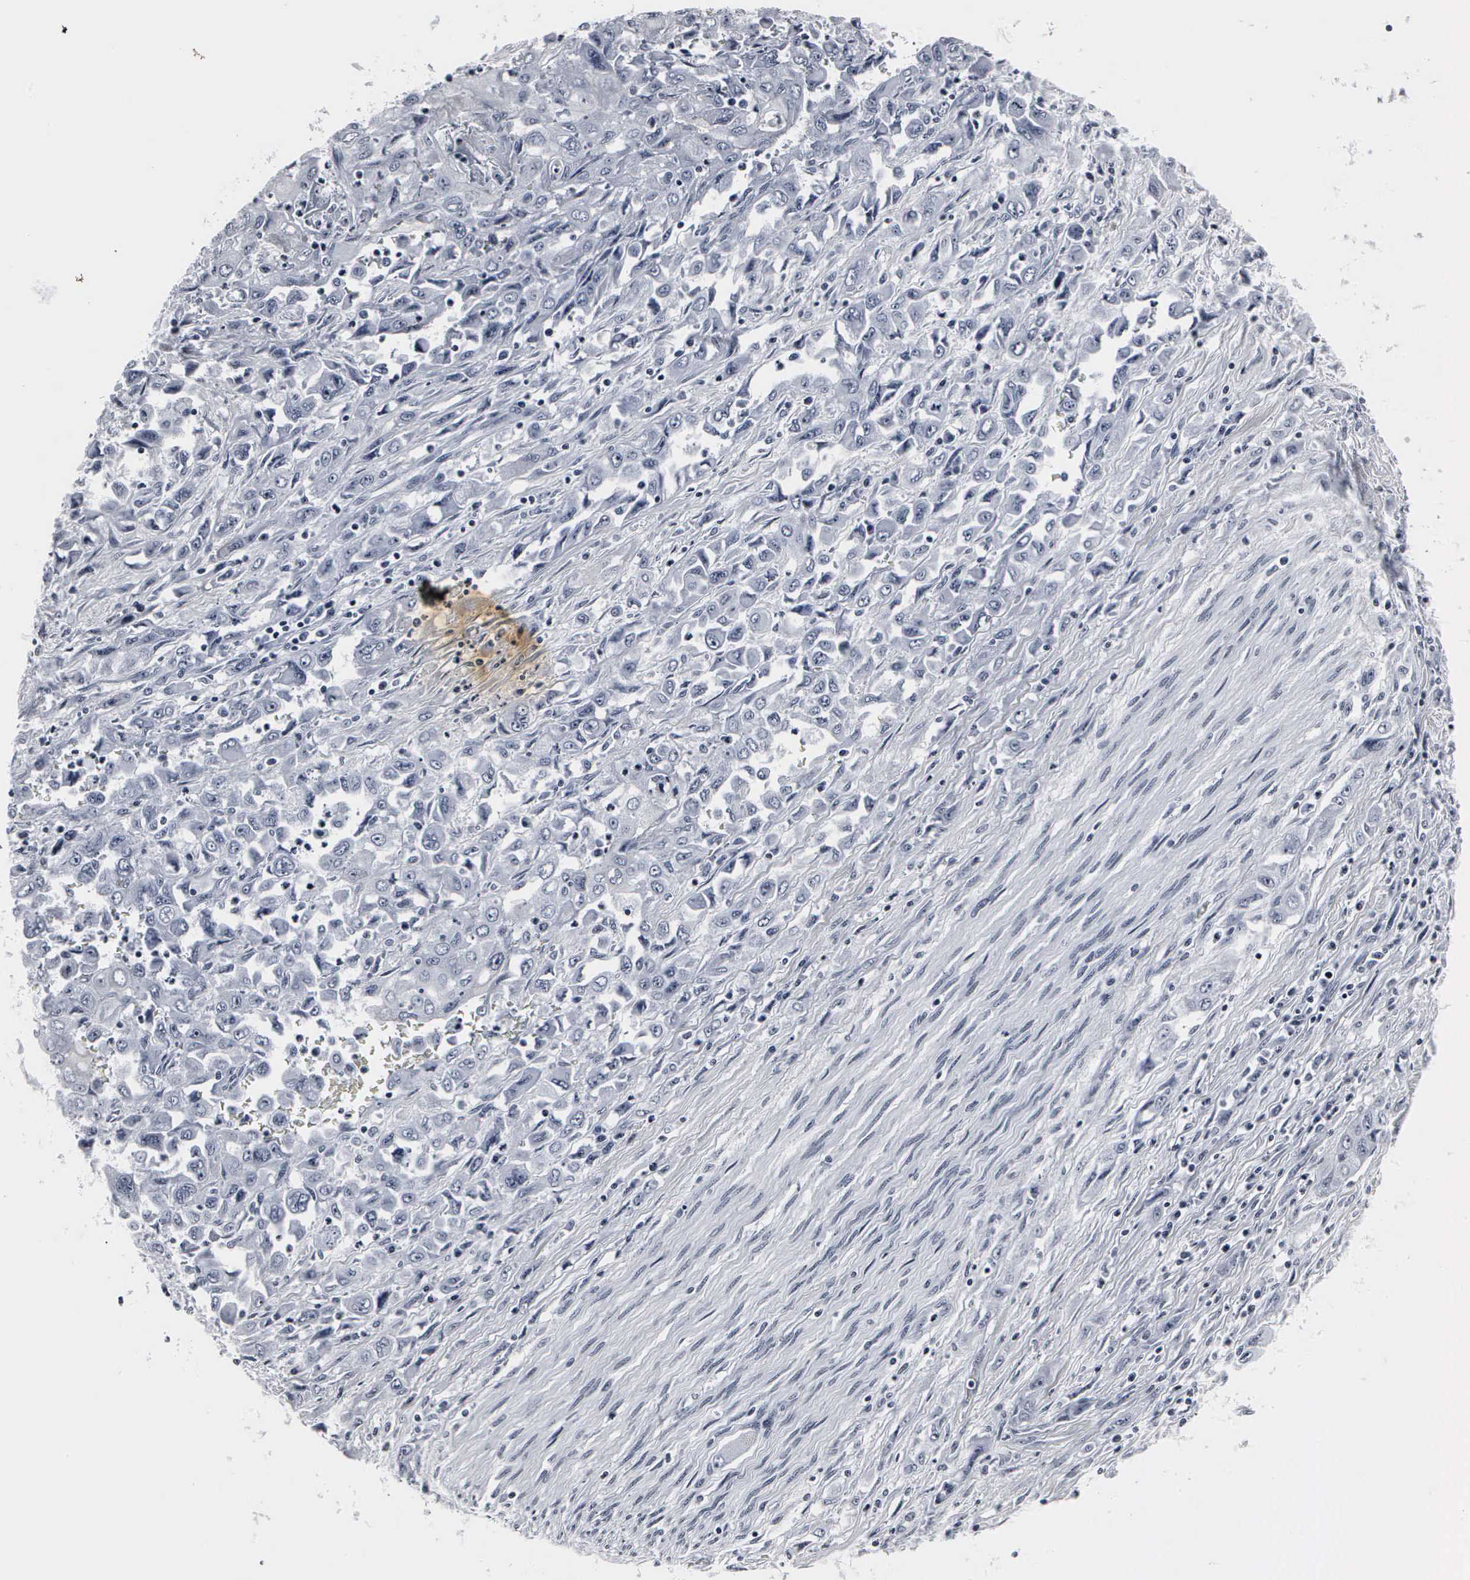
{"staining": {"intensity": "negative", "quantity": "none", "location": "none"}, "tissue": "pancreatic cancer", "cell_type": "Tumor cells", "image_type": "cancer", "snomed": [{"axis": "morphology", "description": "Adenocarcinoma, NOS"}, {"axis": "topography", "description": "Pancreas"}], "caption": "The histopathology image shows no staining of tumor cells in pancreatic cancer.", "gene": "DGCR2", "patient": {"sex": "male", "age": 70}}